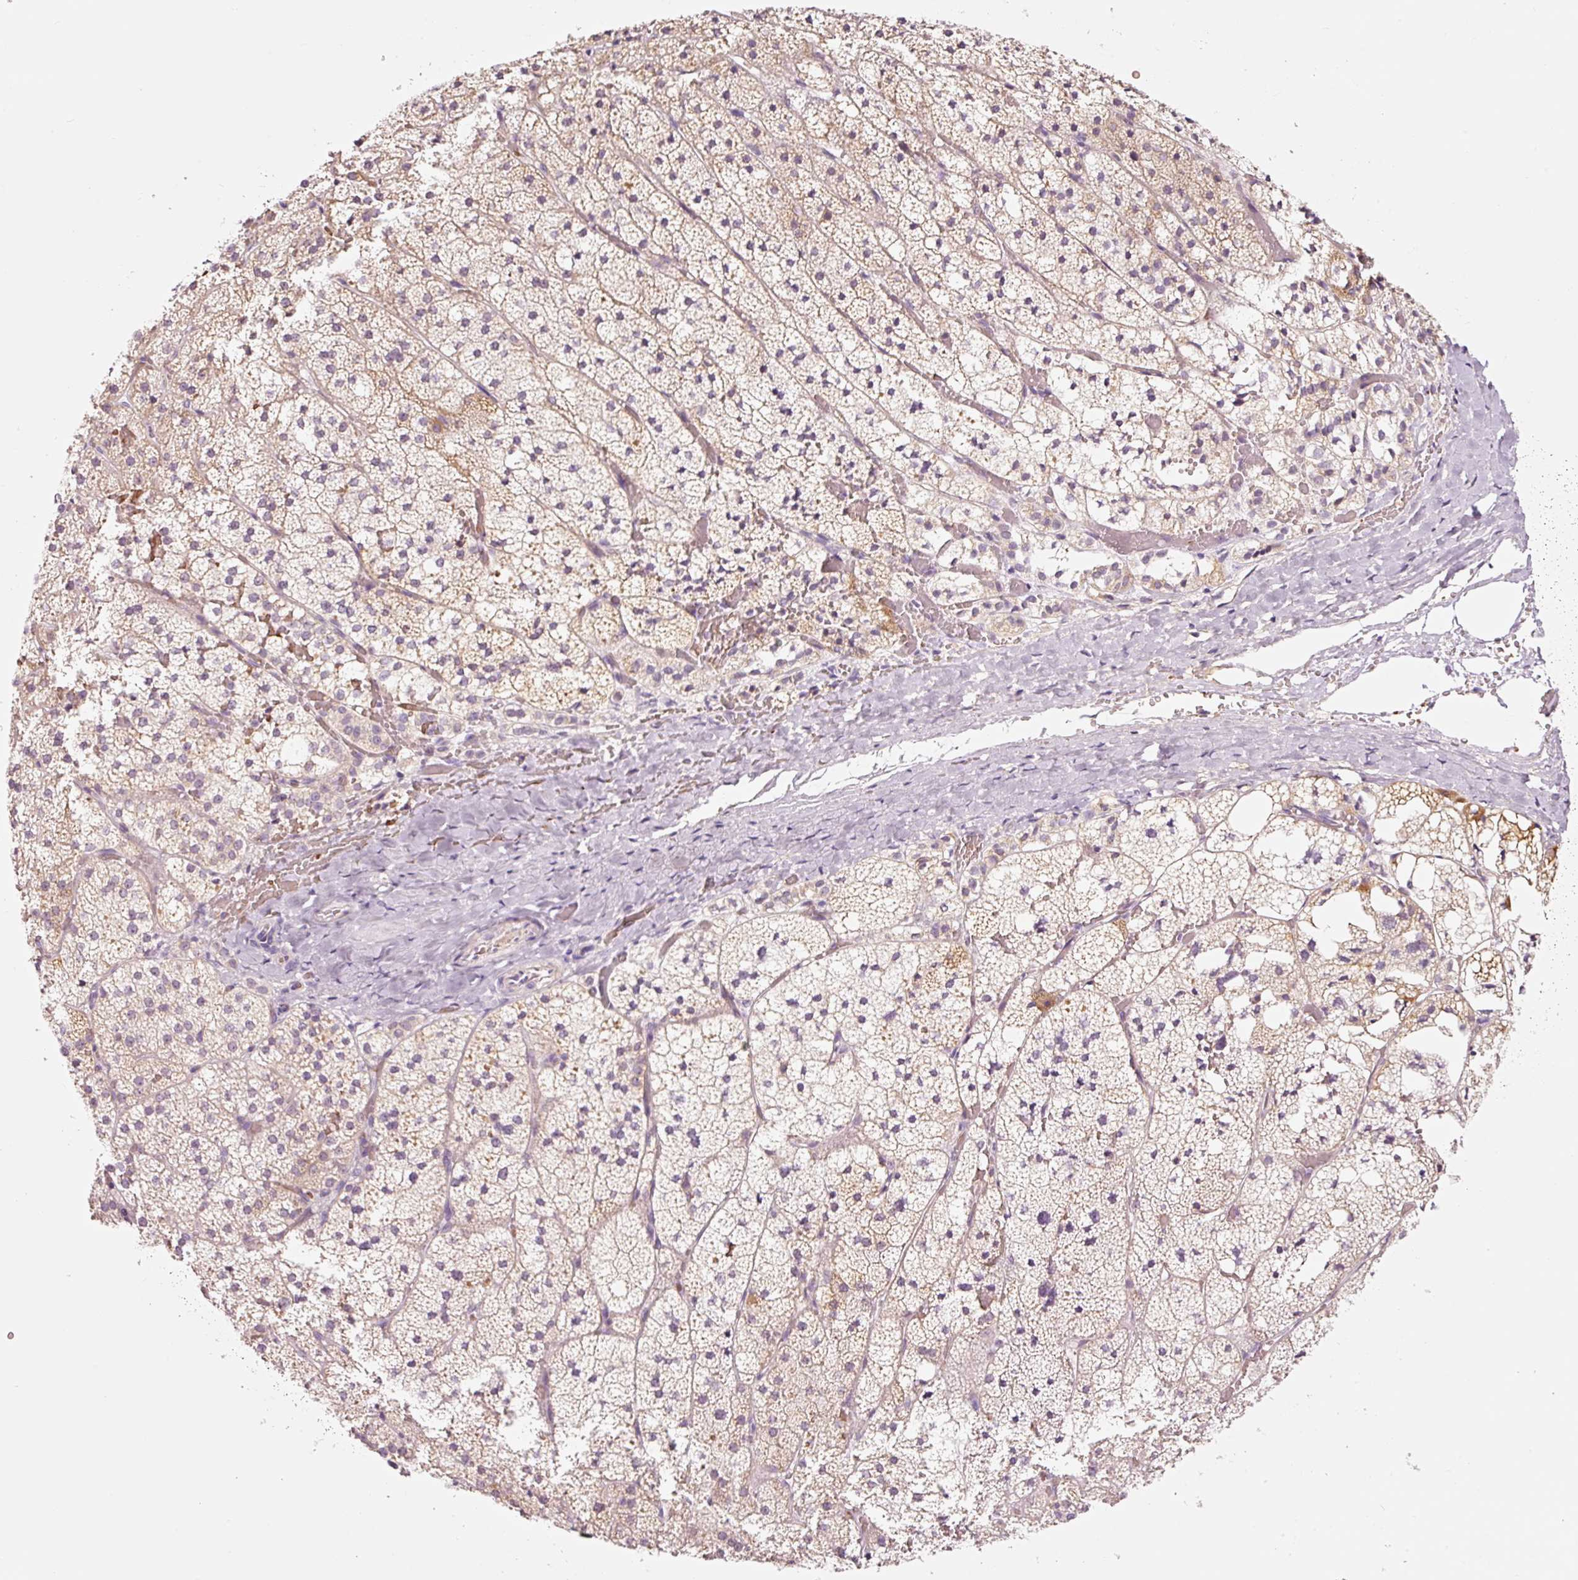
{"staining": {"intensity": "weak", "quantity": "<25%", "location": "cytoplasmic/membranous"}, "tissue": "adrenal gland", "cell_type": "Glandular cells", "image_type": "normal", "snomed": [{"axis": "morphology", "description": "Normal tissue, NOS"}, {"axis": "topography", "description": "Adrenal gland"}], "caption": "High magnification brightfield microscopy of normal adrenal gland stained with DAB (brown) and counterstained with hematoxylin (blue): glandular cells show no significant staining. (Brightfield microscopy of DAB (3,3'-diaminobenzidine) IHC at high magnification).", "gene": "LDHAL6B", "patient": {"sex": "male", "age": 53}}